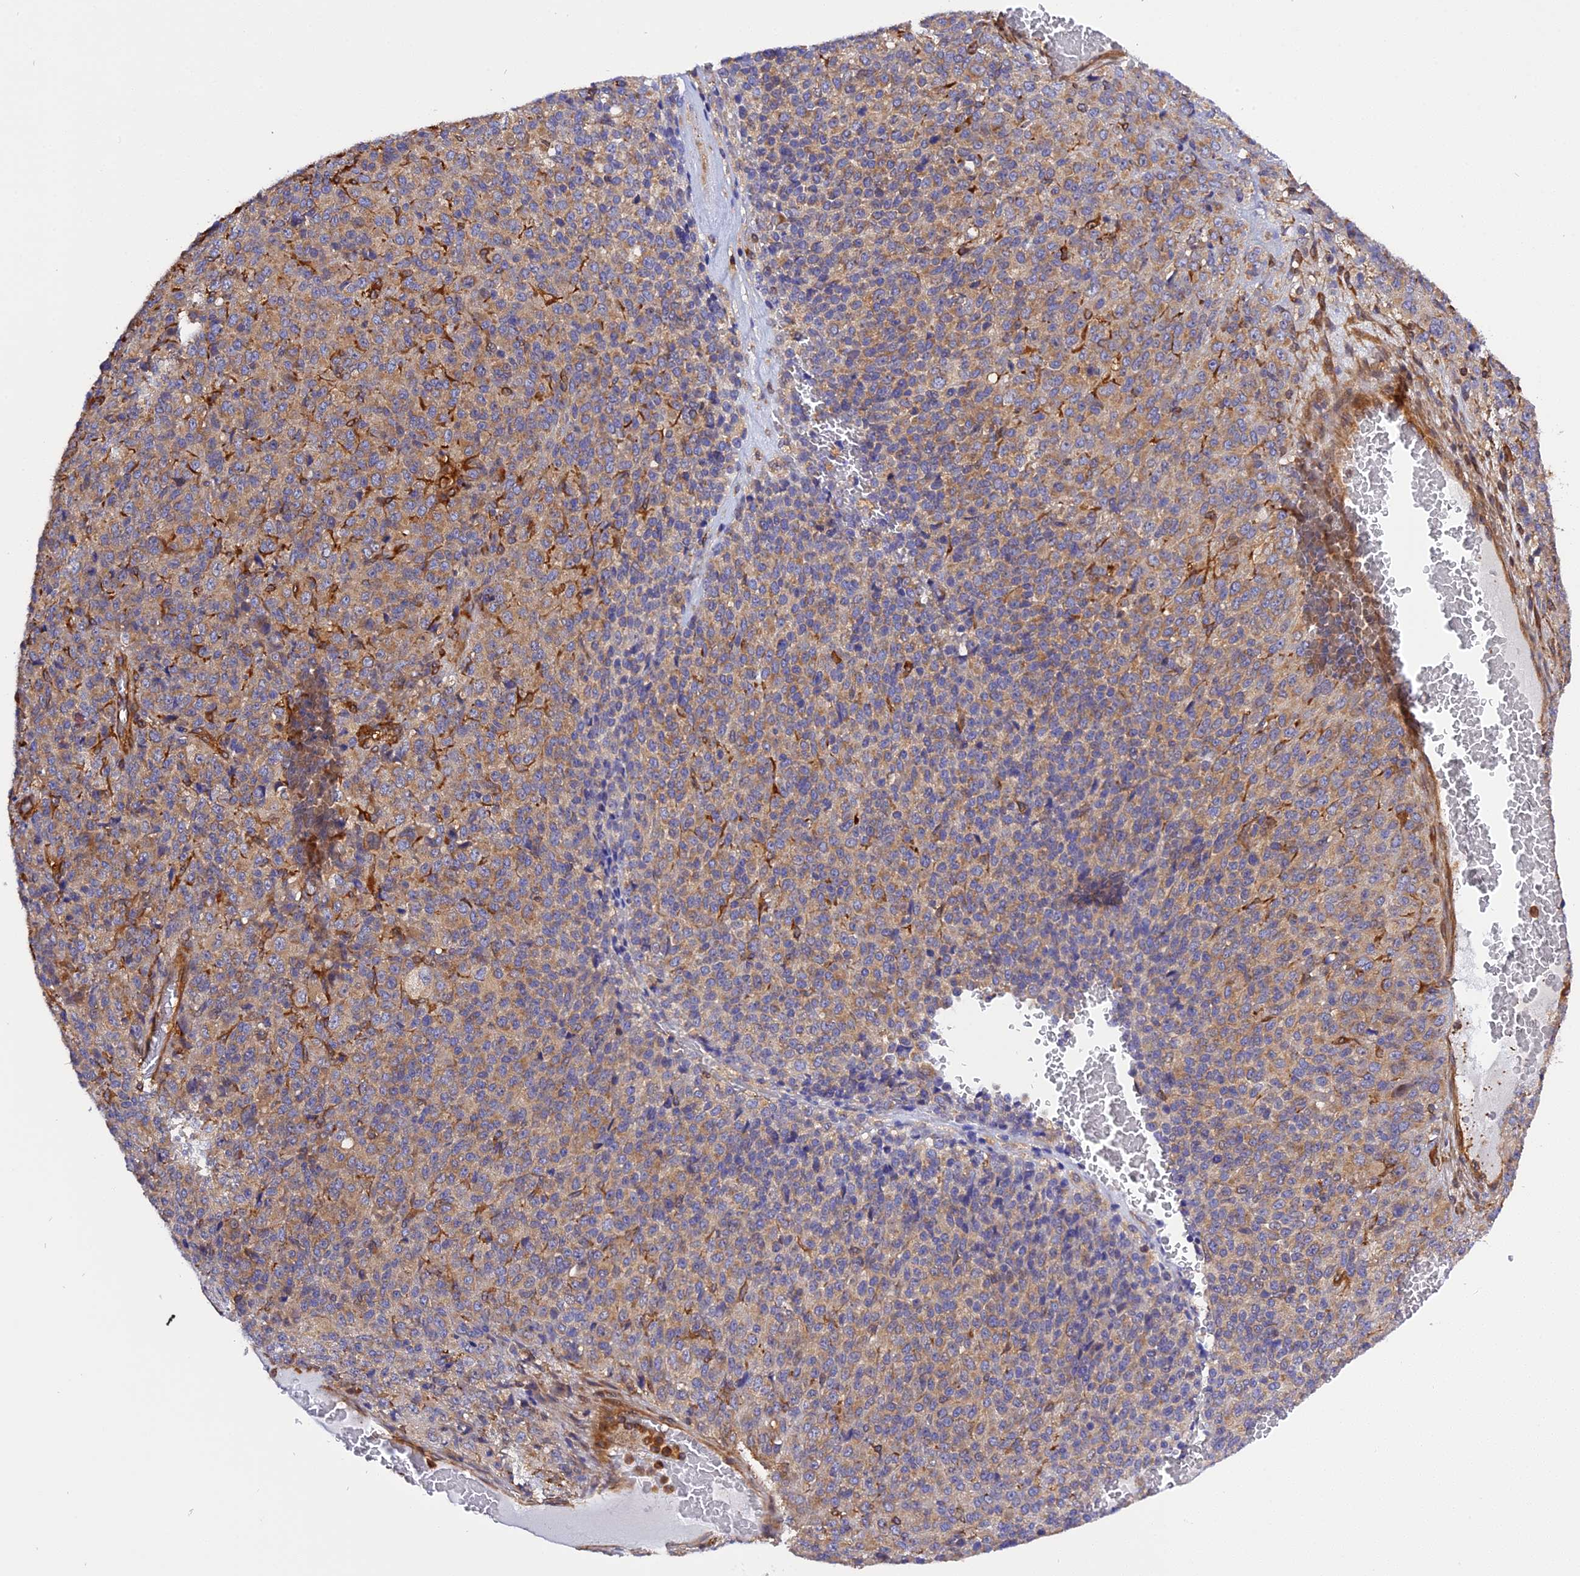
{"staining": {"intensity": "weak", "quantity": "25%-75%", "location": "cytoplasmic/membranous"}, "tissue": "melanoma", "cell_type": "Tumor cells", "image_type": "cancer", "snomed": [{"axis": "morphology", "description": "Malignant melanoma, Metastatic site"}, {"axis": "topography", "description": "Brain"}], "caption": "Protein expression analysis of human melanoma reveals weak cytoplasmic/membranous staining in approximately 25%-75% of tumor cells. (IHC, brightfield microscopy, high magnification).", "gene": "C5orf22", "patient": {"sex": "female", "age": 56}}